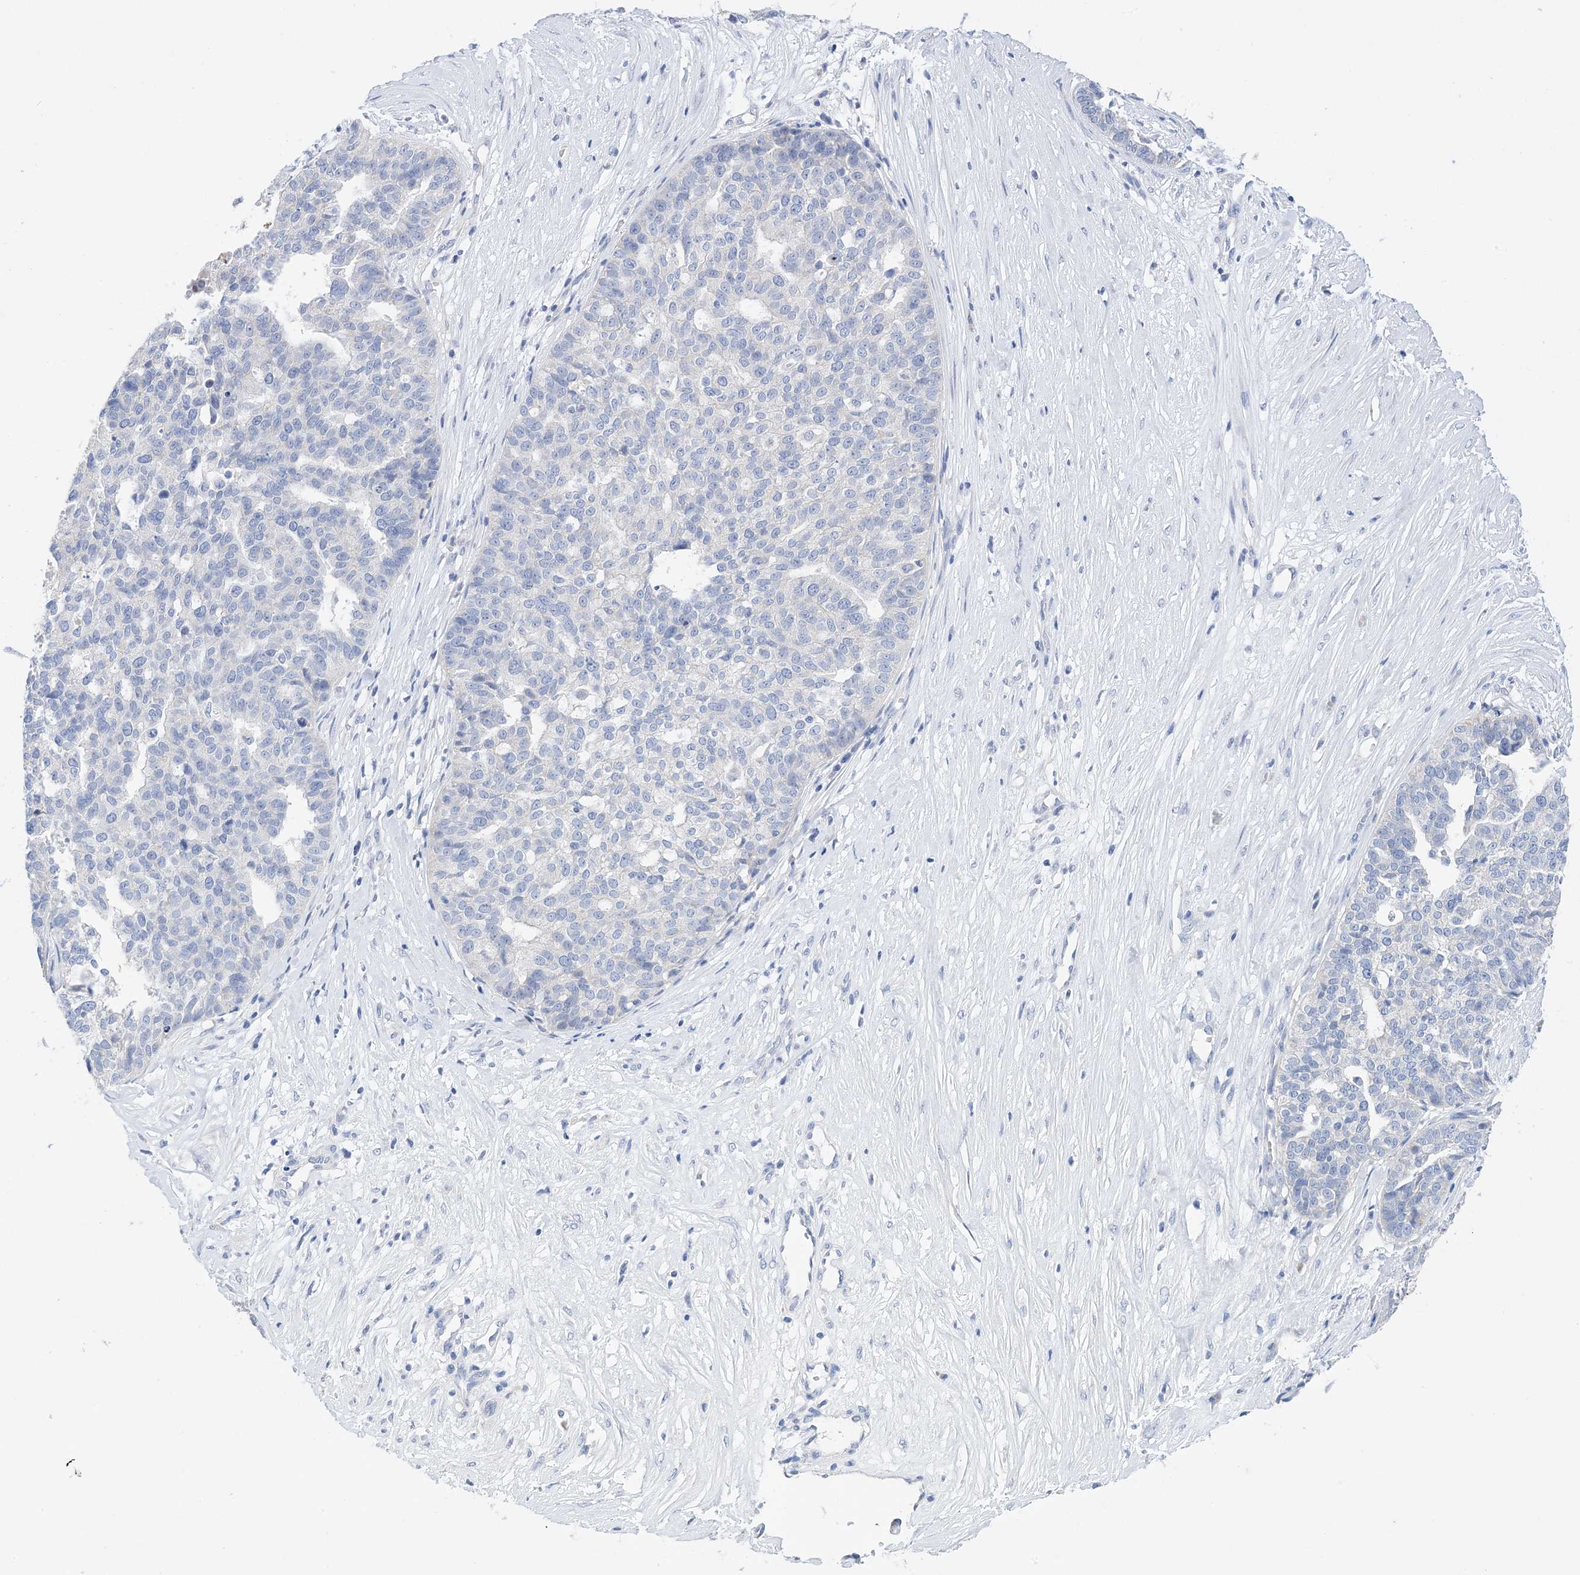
{"staining": {"intensity": "negative", "quantity": "none", "location": "none"}, "tissue": "ovarian cancer", "cell_type": "Tumor cells", "image_type": "cancer", "snomed": [{"axis": "morphology", "description": "Cystadenocarcinoma, serous, NOS"}, {"axis": "topography", "description": "Ovary"}], "caption": "This is a image of immunohistochemistry (IHC) staining of serous cystadenocarcinoma (ovarian), which shows no staining in tumor cells.", "gene": "PLK4", "patient": {"sex": "female", "age": 59}}